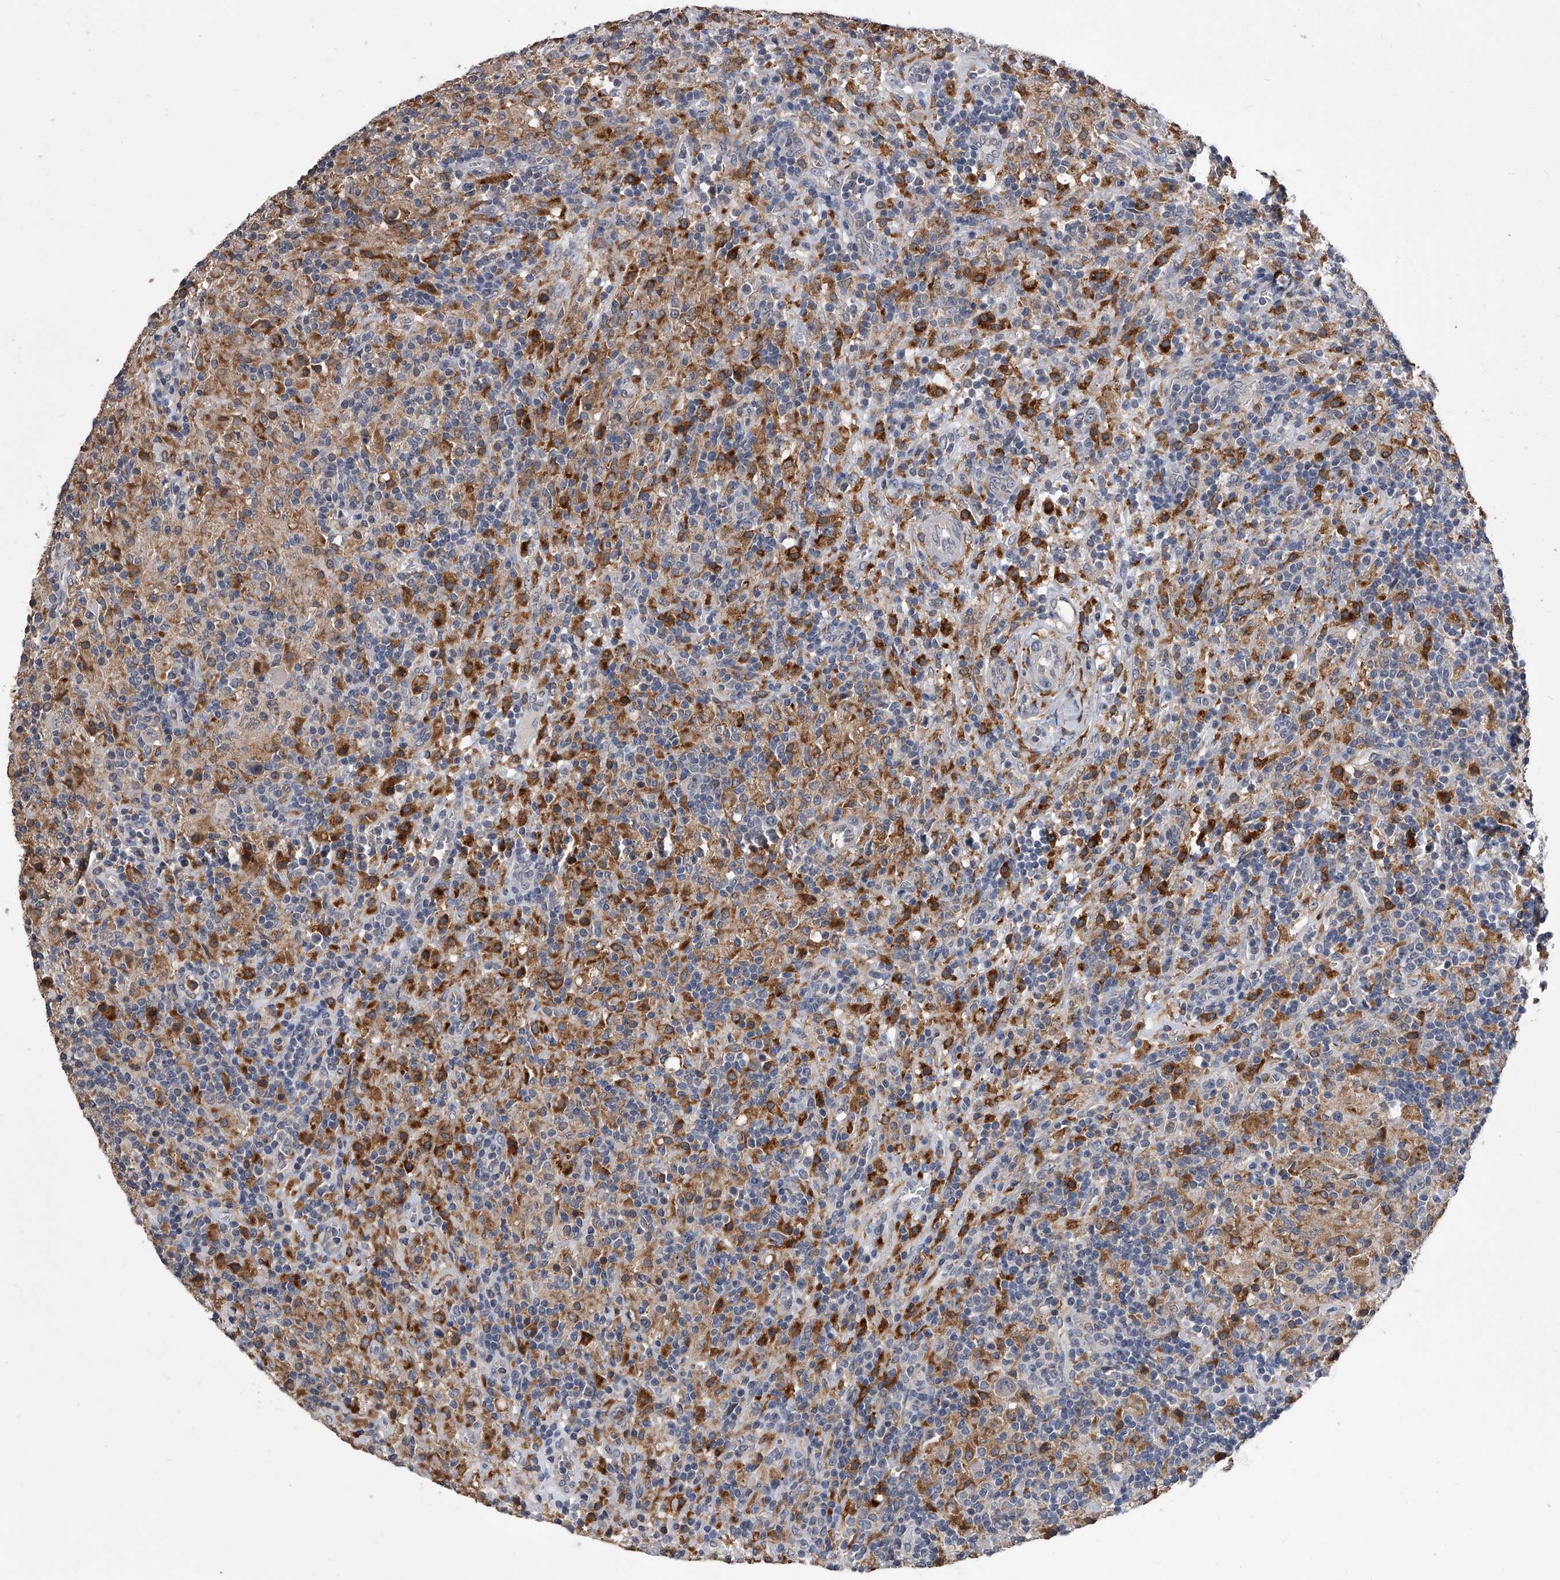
{"staining": {"intensity": "negative", "quantity": "none", "location": "none"}, "tissue": "lymphoma", "cell_type": "Tumor cells", "image_type": "cancer", "snomed": [{"axis": "morphology", "description": "Hodgkin's disease, NOS"}, {"axis": "topography", "description": "Lymph node"}], "caption": "Lymphoma was stained to show a protein in brown. There is no significant positivity in tumor cells. (DAB IHC, high magnification).", "gene": "MAP4K3", "patient": {"sex": "male", "age": 70}}